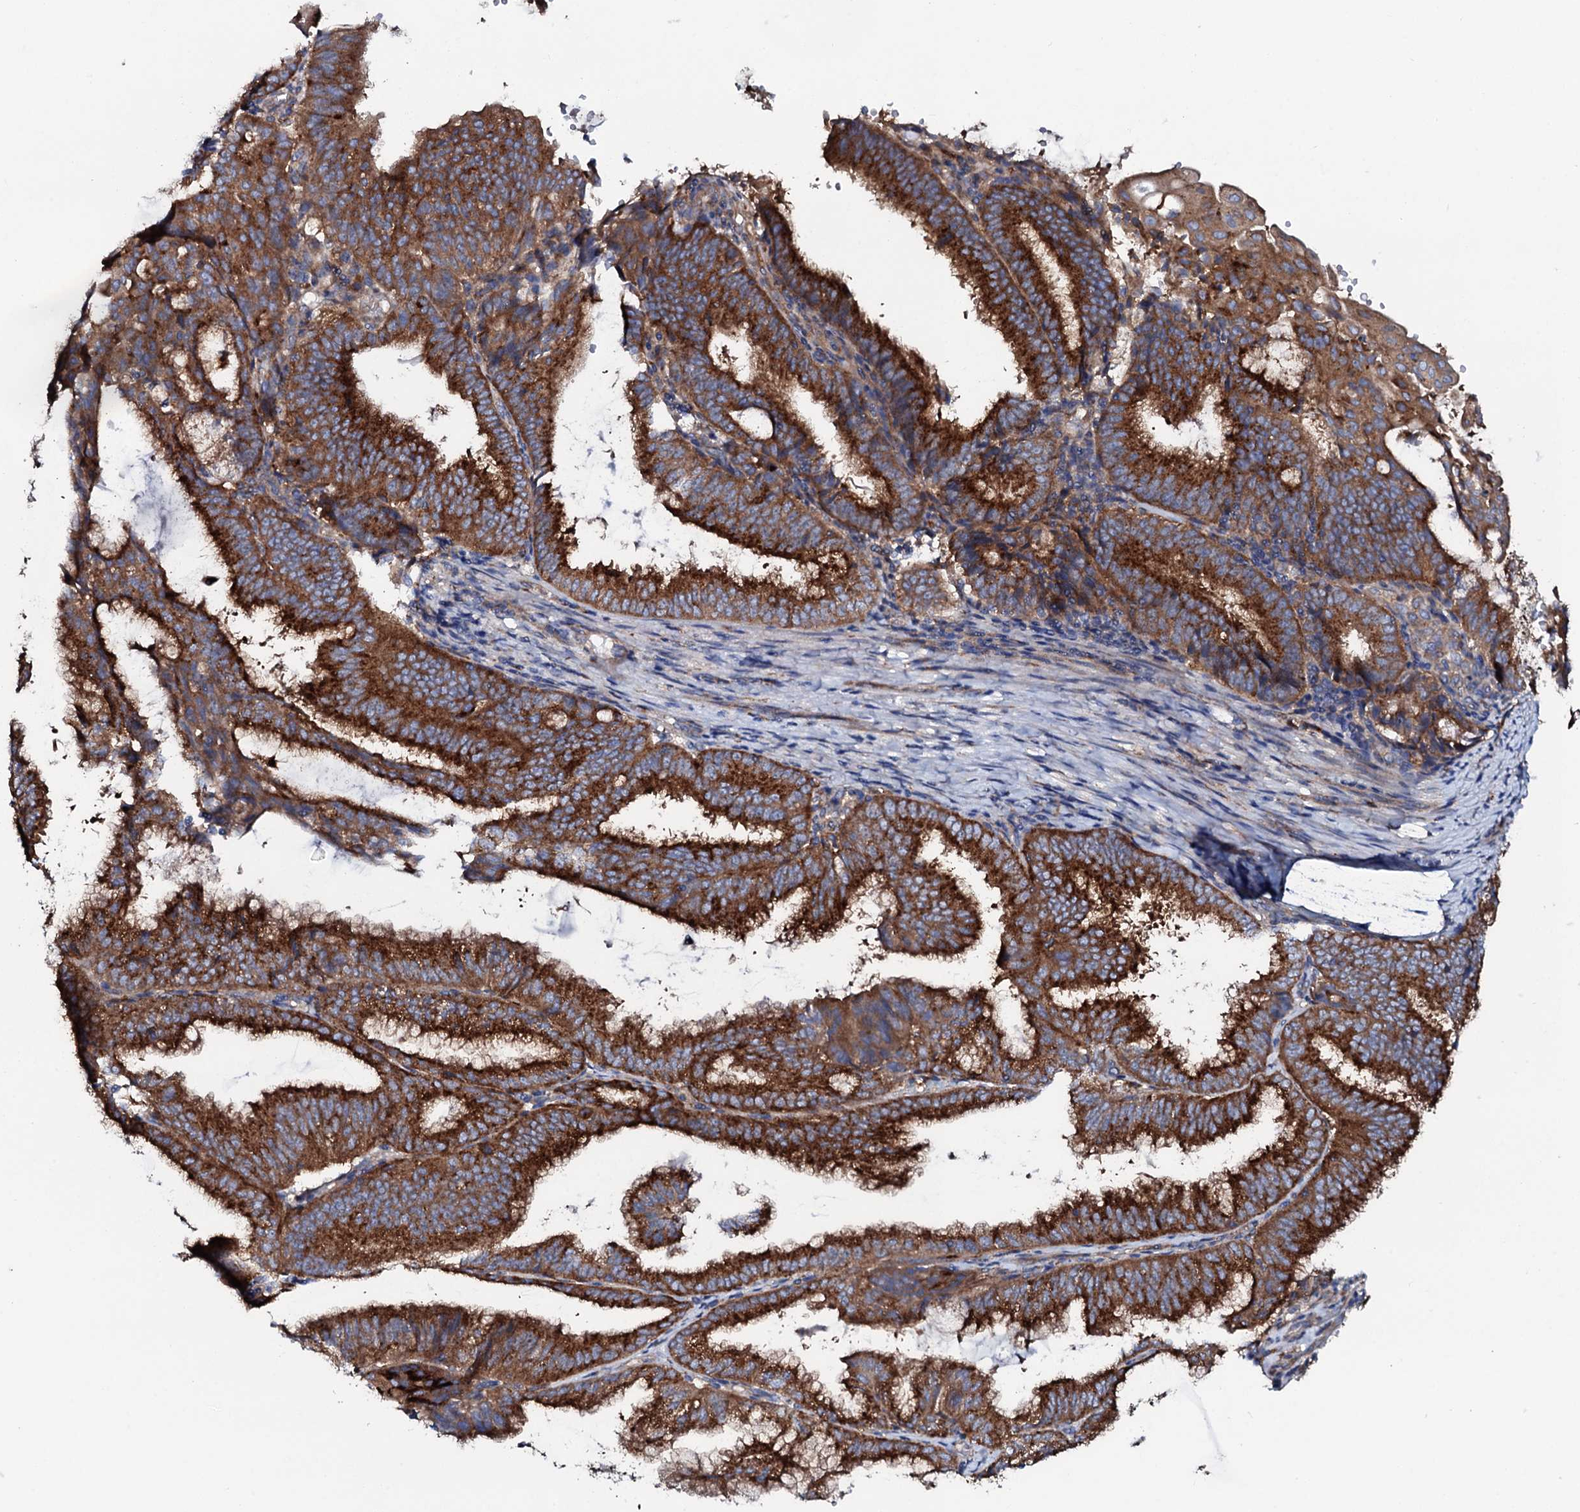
{"staining": {"intensity": "strong", "quantity": ">75%", "location": "cytoplasmic/membranous"}, "tissue": "endometrial cancer", "cell_type": "Tumor cells", "image_type": "cancer", "snomed": [{"axis": "morphology", "description": "Adenocarcinoma, NOS"}, {"axis": "topography", "description": "Endometrium"}], "caption": "This is a micrograph of IHC staining of endometrial cancer (adenocarcinoma), which shows strong expression in the cytoplasmic/membranous of tumor cells.", "gene": "P2RX4", "patient": {"sex": "female", "age": 49}}